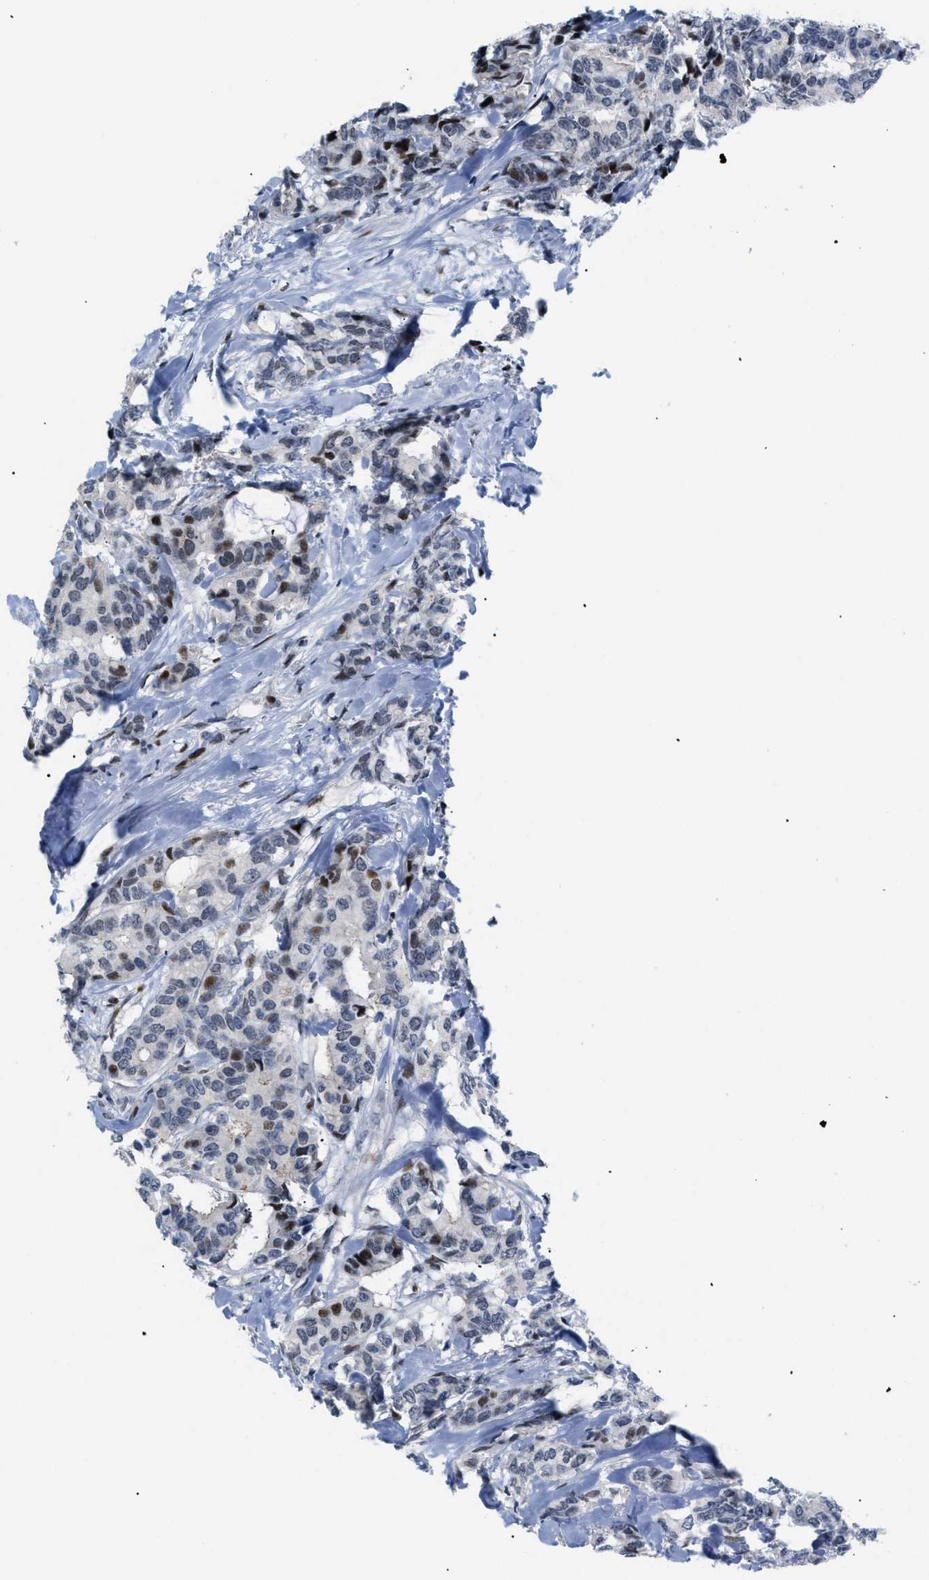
{"staining": {"intensity": "strong", "quantity": "<25%", "location": "nuclear"}, "tissue": "breast cancer", "cell_type": "Tumor cells", "image_type": "cancer", "snomed": [{"axis": "morphology", "description": "Duct carcinoma"}, {"axis": "topography", "description": "Breast"}], "caption": "The image exhibits staining of breast cancer (intraductal carcinoma), revealing strong nuclear protein positivity (brown color) within tumor cells.", "gene": "MED1", "patient": {"sex": "female", "age": 87}}